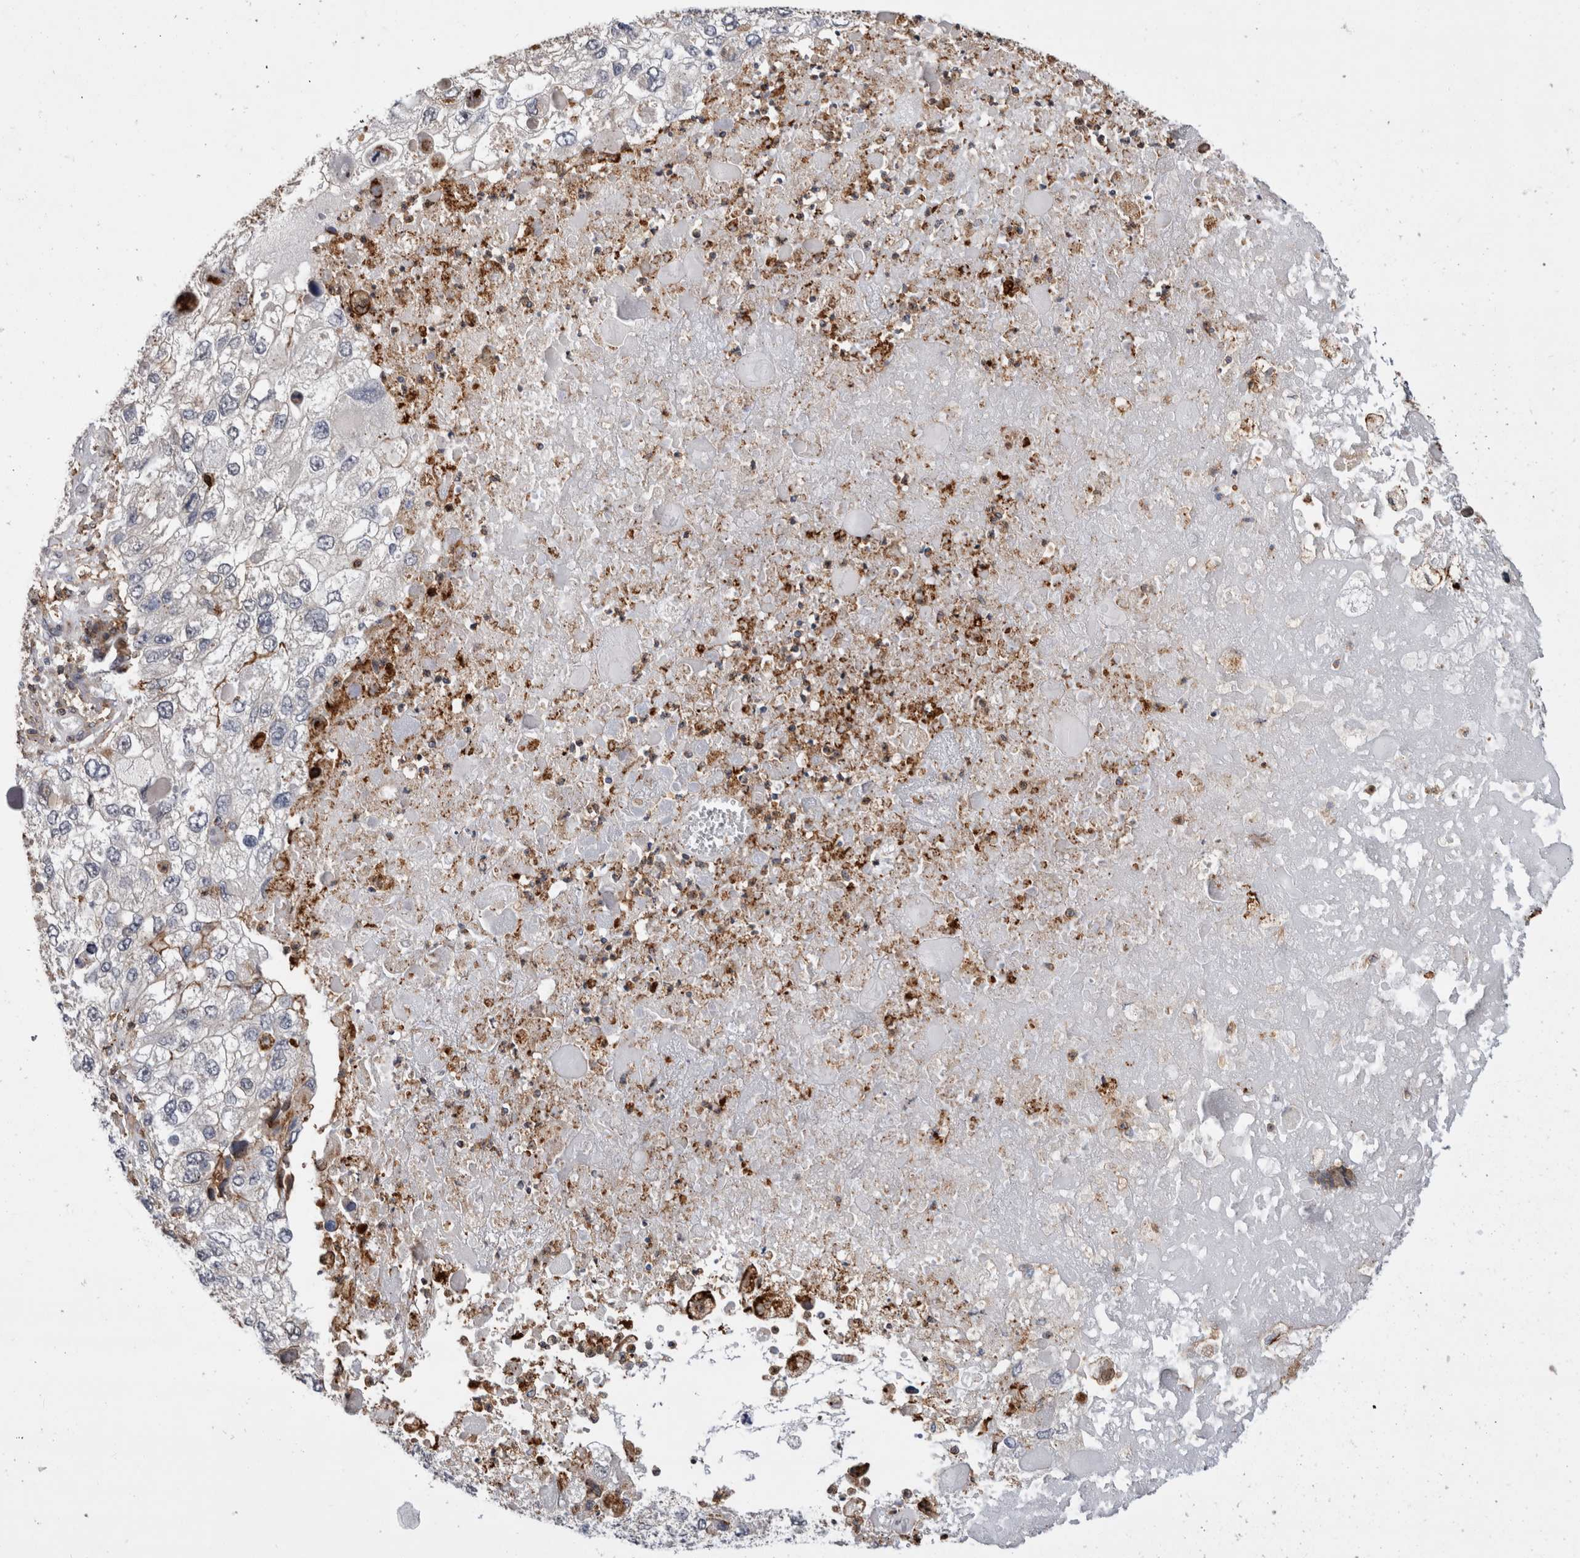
{"staining": {"intensity": "negative", "quantity": "none", "location": "none"}, "tissue": "endometrial cancer", "cell_type": "Tumor cells", "image_type": "cancer", "snomed": [{"axis": "morphology", "description": "Adenocarcinoma, NOS"}, {"axis": "topography", "description": "Endometrium"}], "caption": "DAB (3,3'-diaminobenzidine) immunohistochemical staining of endometrial adenocarcinoma reveals no significant staining in tumor cells.", "gene": "CCDC88B", "patient": {"sex": "female", "age": 49}}